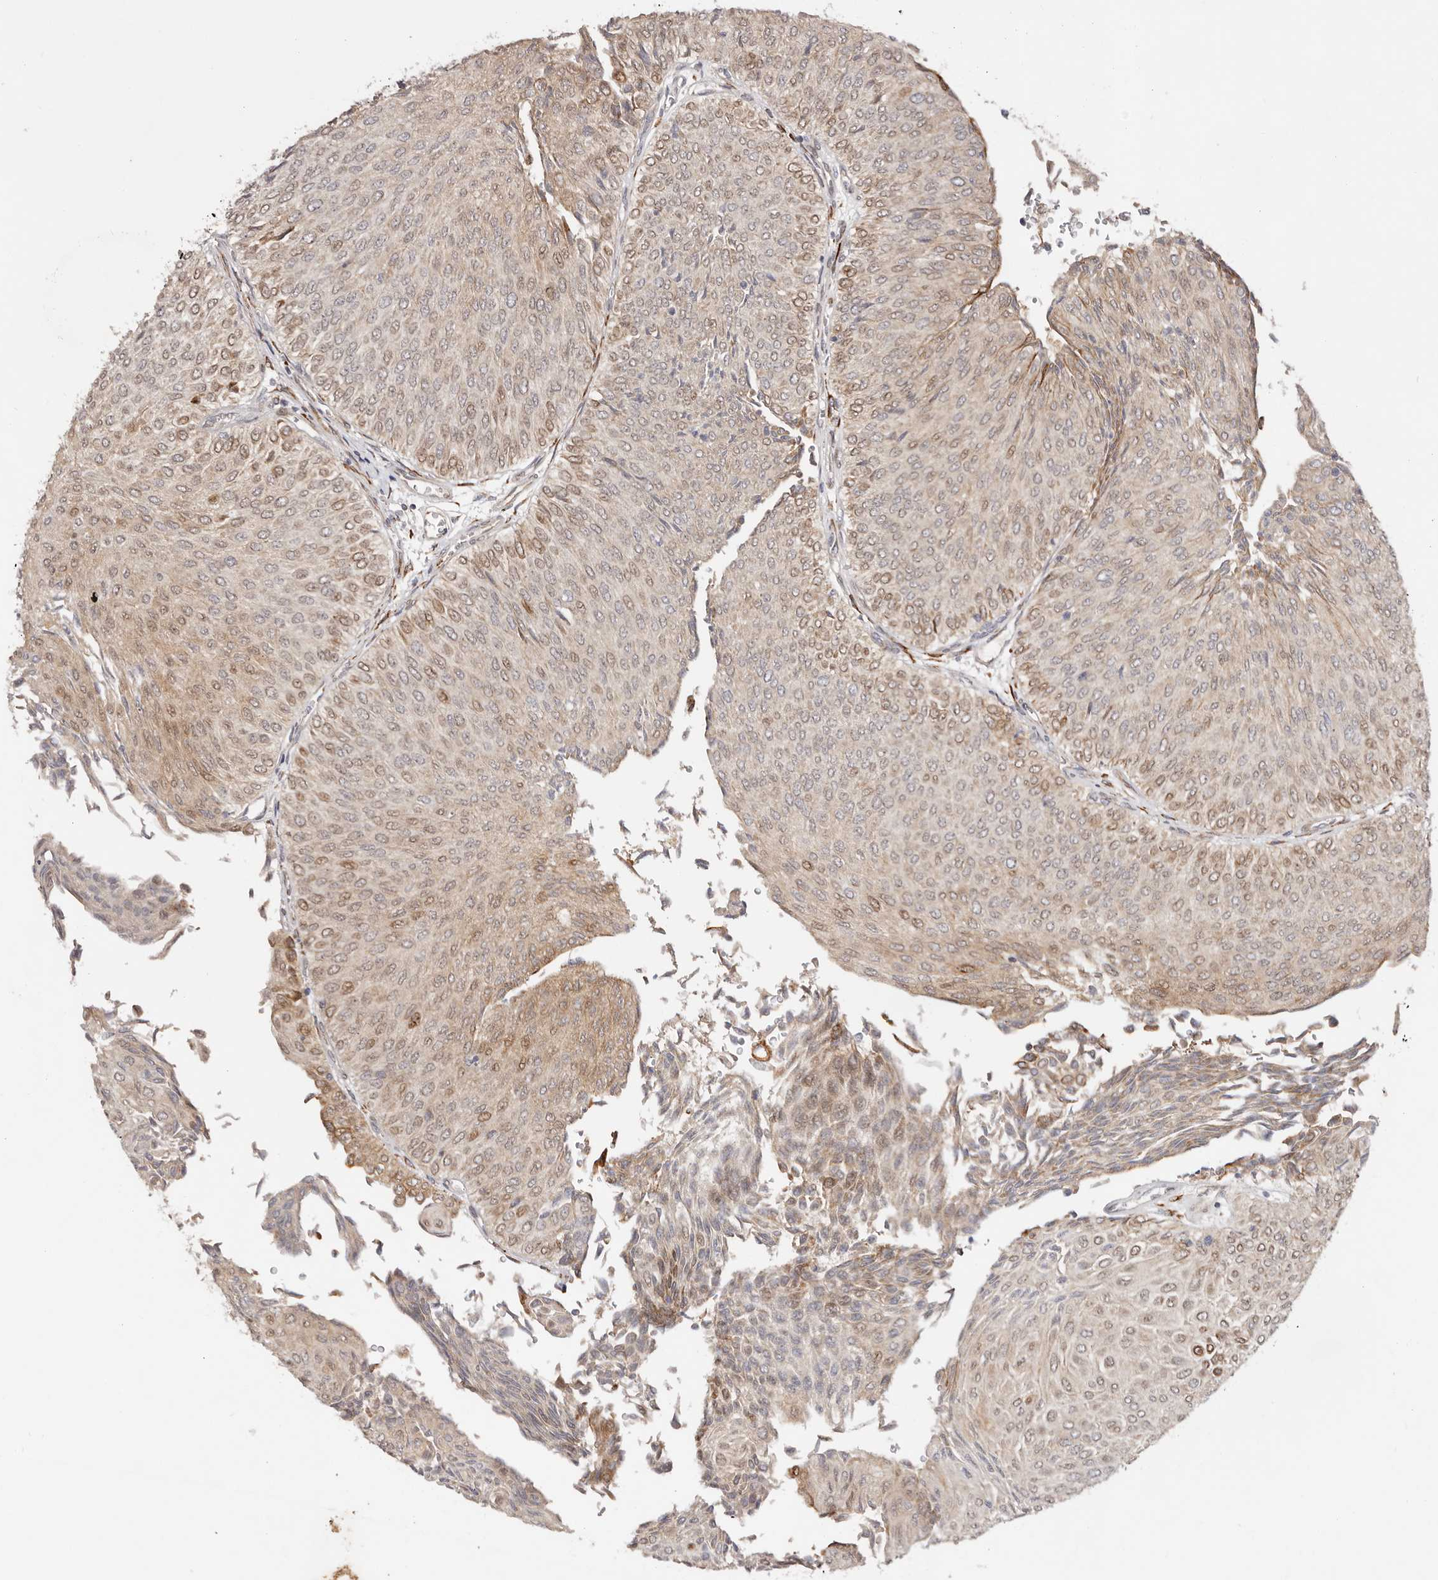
{"staining": {"intensity": "moderate", "quantity": "25%-75%", "location": "cytoplasmic/membranous,nuclear"}, "tissue": "urothelial cancer", "cell_type": "Tumor cells", "image_type": "cancer", "snomed": [{"axis": "morphology", "description": "Urothelial carcinoma, Low grade"}, {"axis": "topography", "description": "Urinary bladder"}], "caption": "Tumor cells exhibit medium levels of moderate cytoplasmic/membranous and nuclear staining in about 25%-75% of cells in human urothelial cancer. The staining was performed using DAB to visualize the protein expression in brown, while the nuclei were stained in blue with hematoxylin (Magnification: 20x).", "gene": "BCL2L15", "patient": {"sex": "male", "age": 78}}